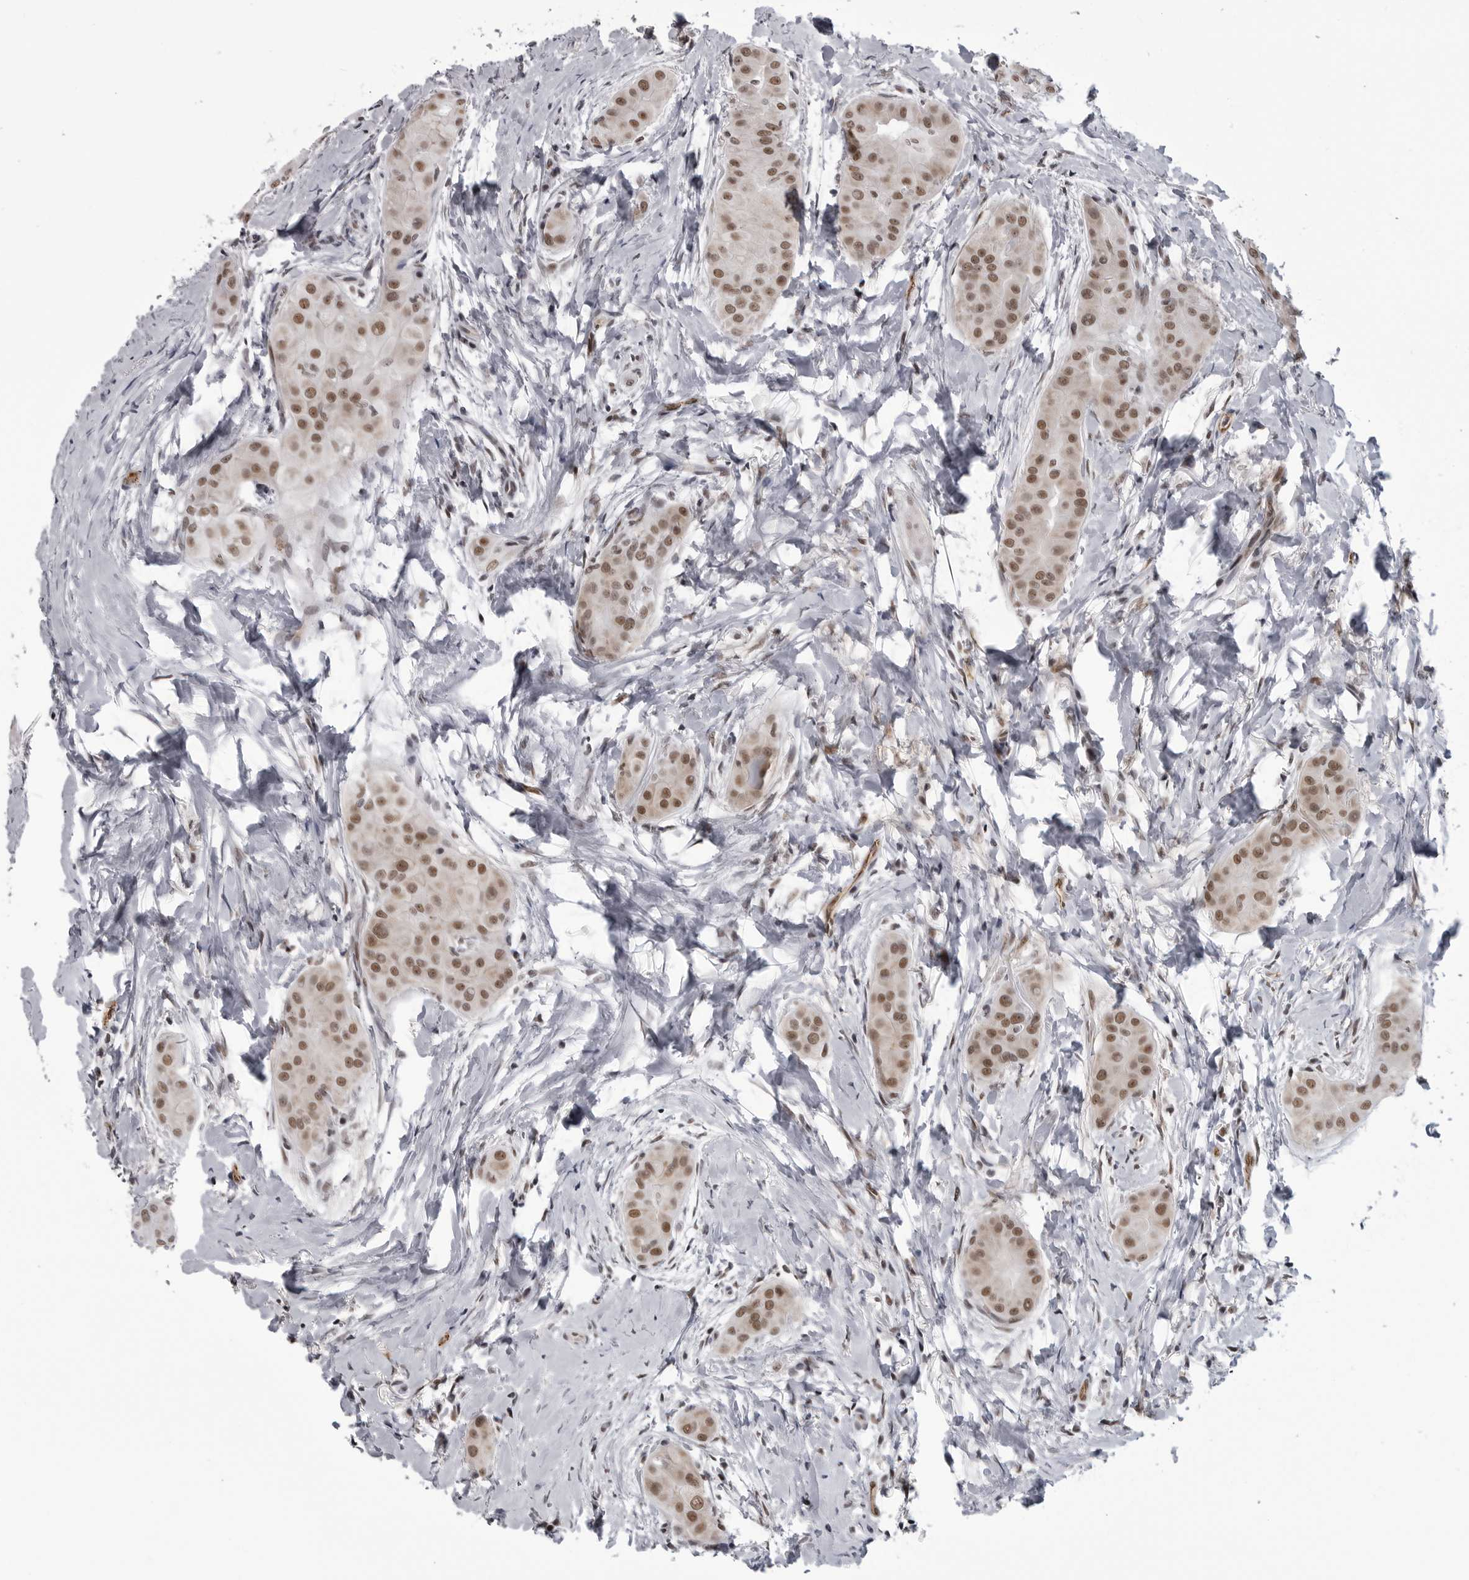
{"staining": {"intensity": "moderate", "quantity": ">75%", "location": "nuclear"}, "tissue": "thyroid cancer", "cell_type": "Tumor cells", "image_type": "cancer", "snomed": [{"axis": "morphology", "description": "Papillary adenocarcinoma, NOS"}, {"axis": "topography", "description": "Thyroid gland"}], "caption": "Thyroid papillary adenocarcinoma tissue demonstrates moderate nuclear positivity in about >75% of tumor cells, visualized by immunohistochemistry.", "gene": "RNF26", "patient": {"sex": "male", "age": 33}}